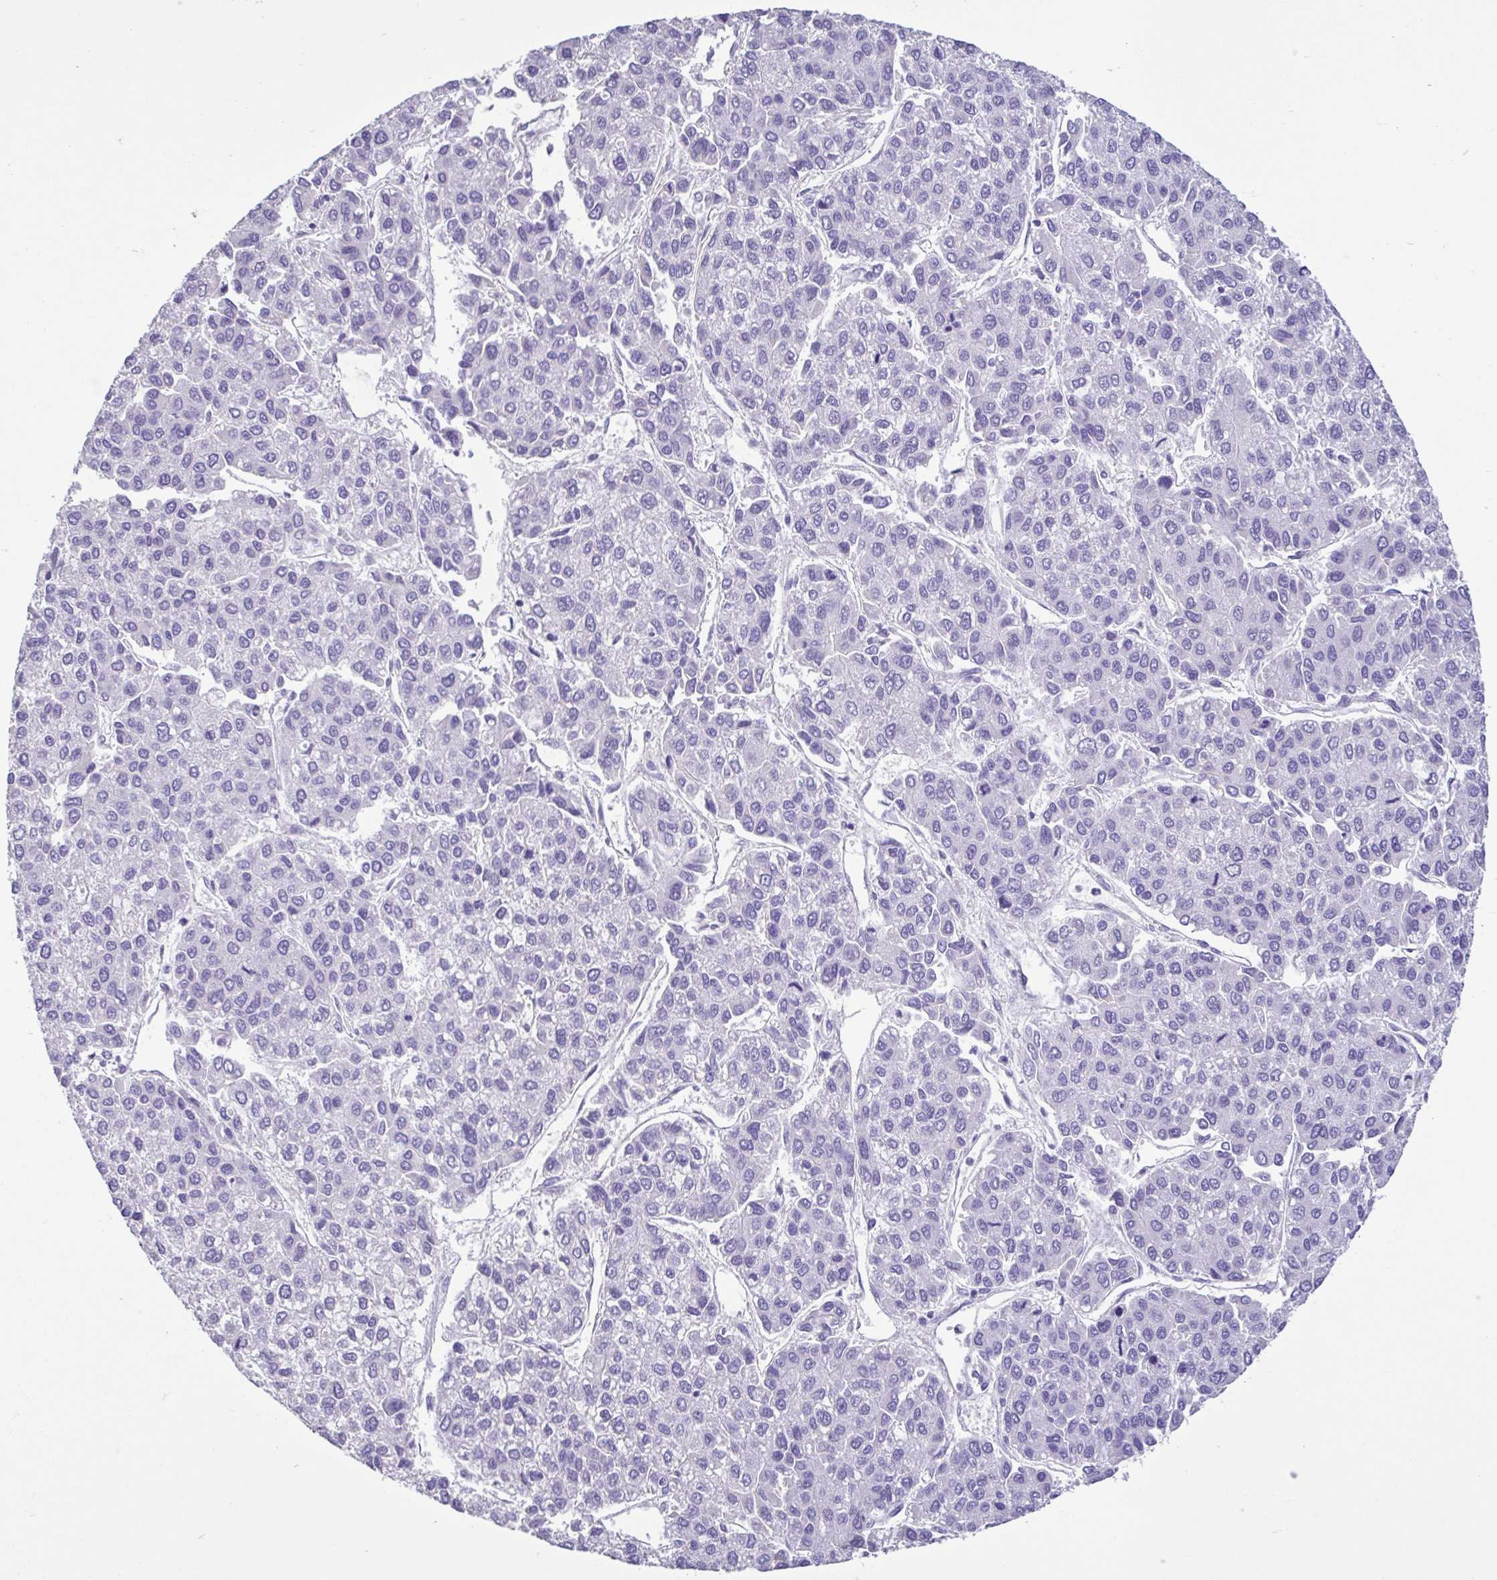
{"staining": {"intensity": "negative", "quantity": "none", "location": "none"}, "tissue": "liver cancer", "cell_type": "Tumor cells", "image_type": "cancer", "snomed": [{"axis": "morphology", "description": "Carcinoma, Hepatocellular, NOS"}, {"axis": "topography", "description": "Liver"}], "caption": "There is no significant expression in tumor cells of liver hepatocellular carcinoma.", "gene": "PLA2G4E", "patient": {"sex": "female", "age": 66}}